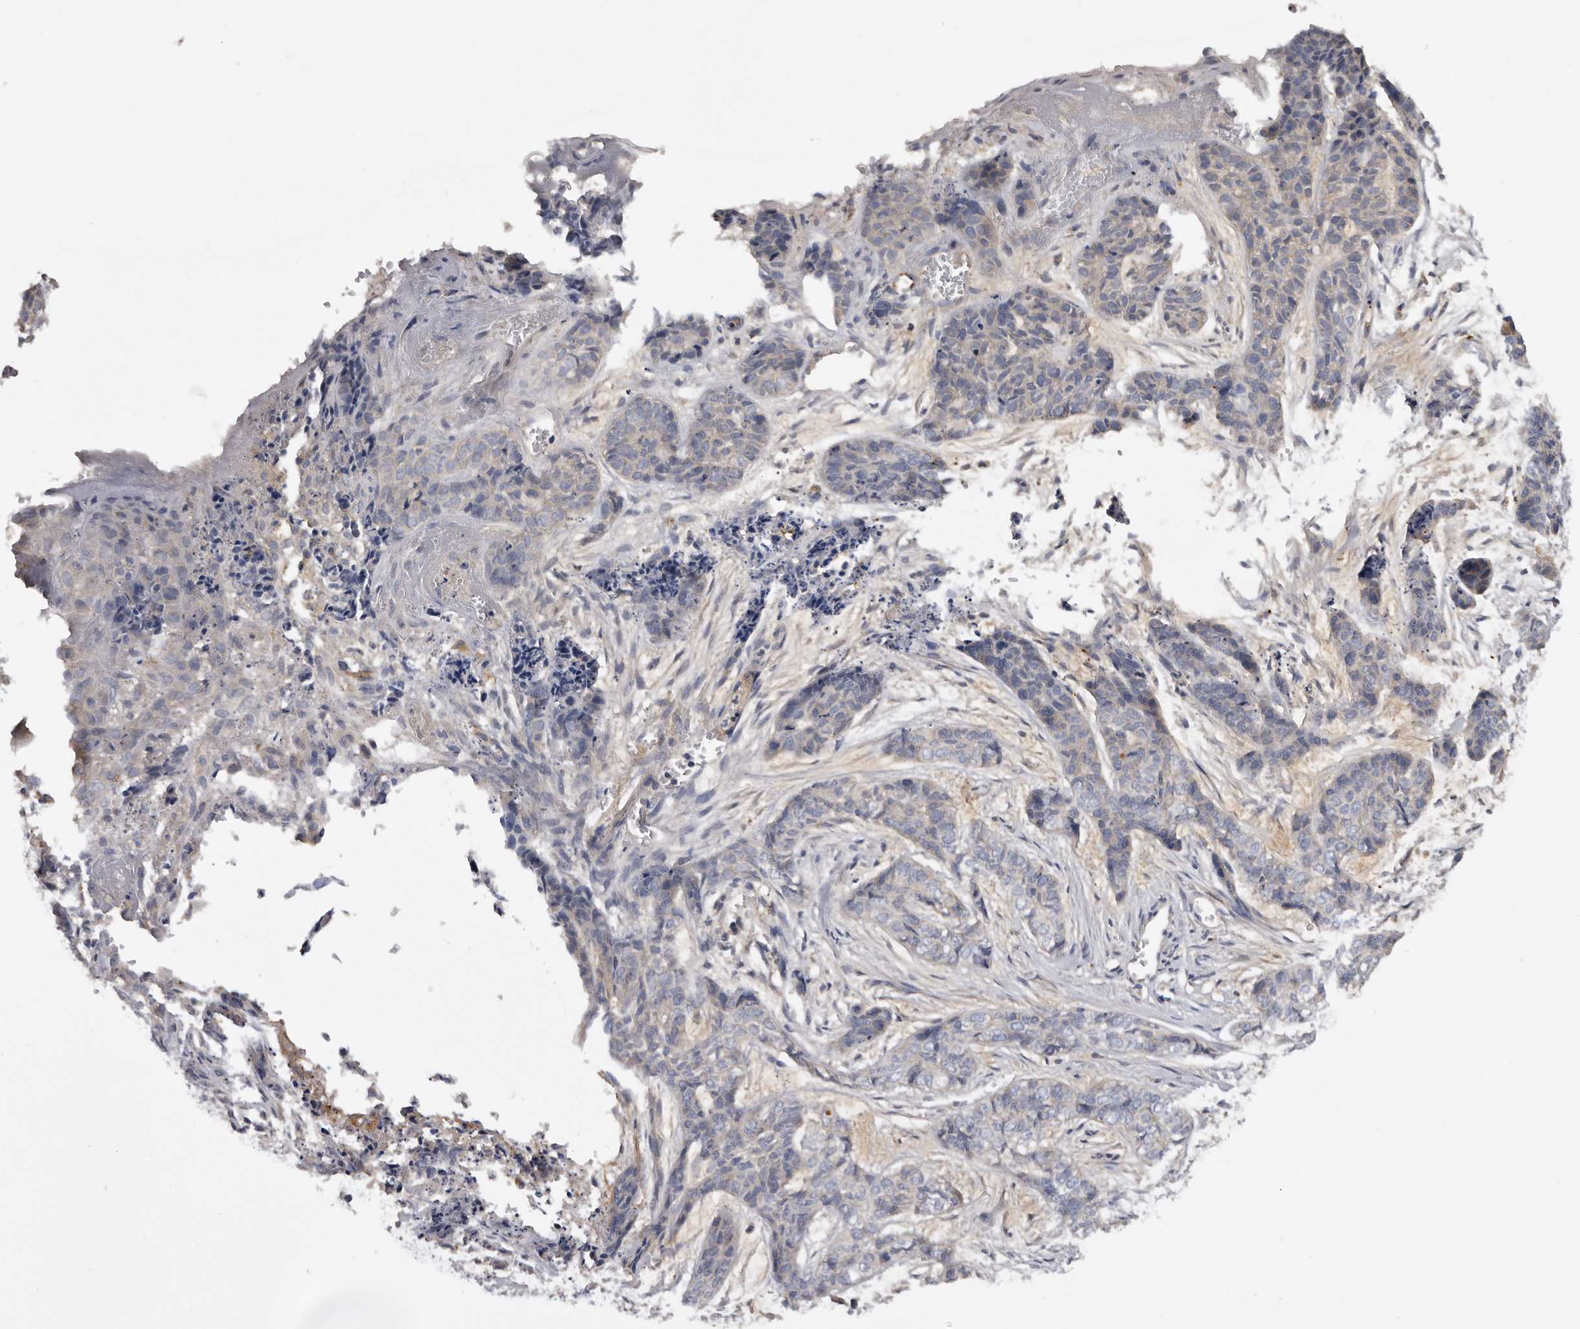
{"staining": {"intensity": "negative", "quantity": "none", "location": "none"}, "tissue": "skin cancer", "cell_type": "Tumor cells", "image_type": "cancer", "snomed": [{"axis": "morphology", "description": "Basal cell carcinoma"}, {"axis": "topography", "description": "Skin"}], "caption": "An image of skin cancer (basal cell carcinoma) stained for a protein reveals no brown staining in tumor cells. (Immunohistochemistry (ihc), brightfield microscopy, high magnification).", "gene": "INKA2", "patient": {"sex": "female", "age": 64}}